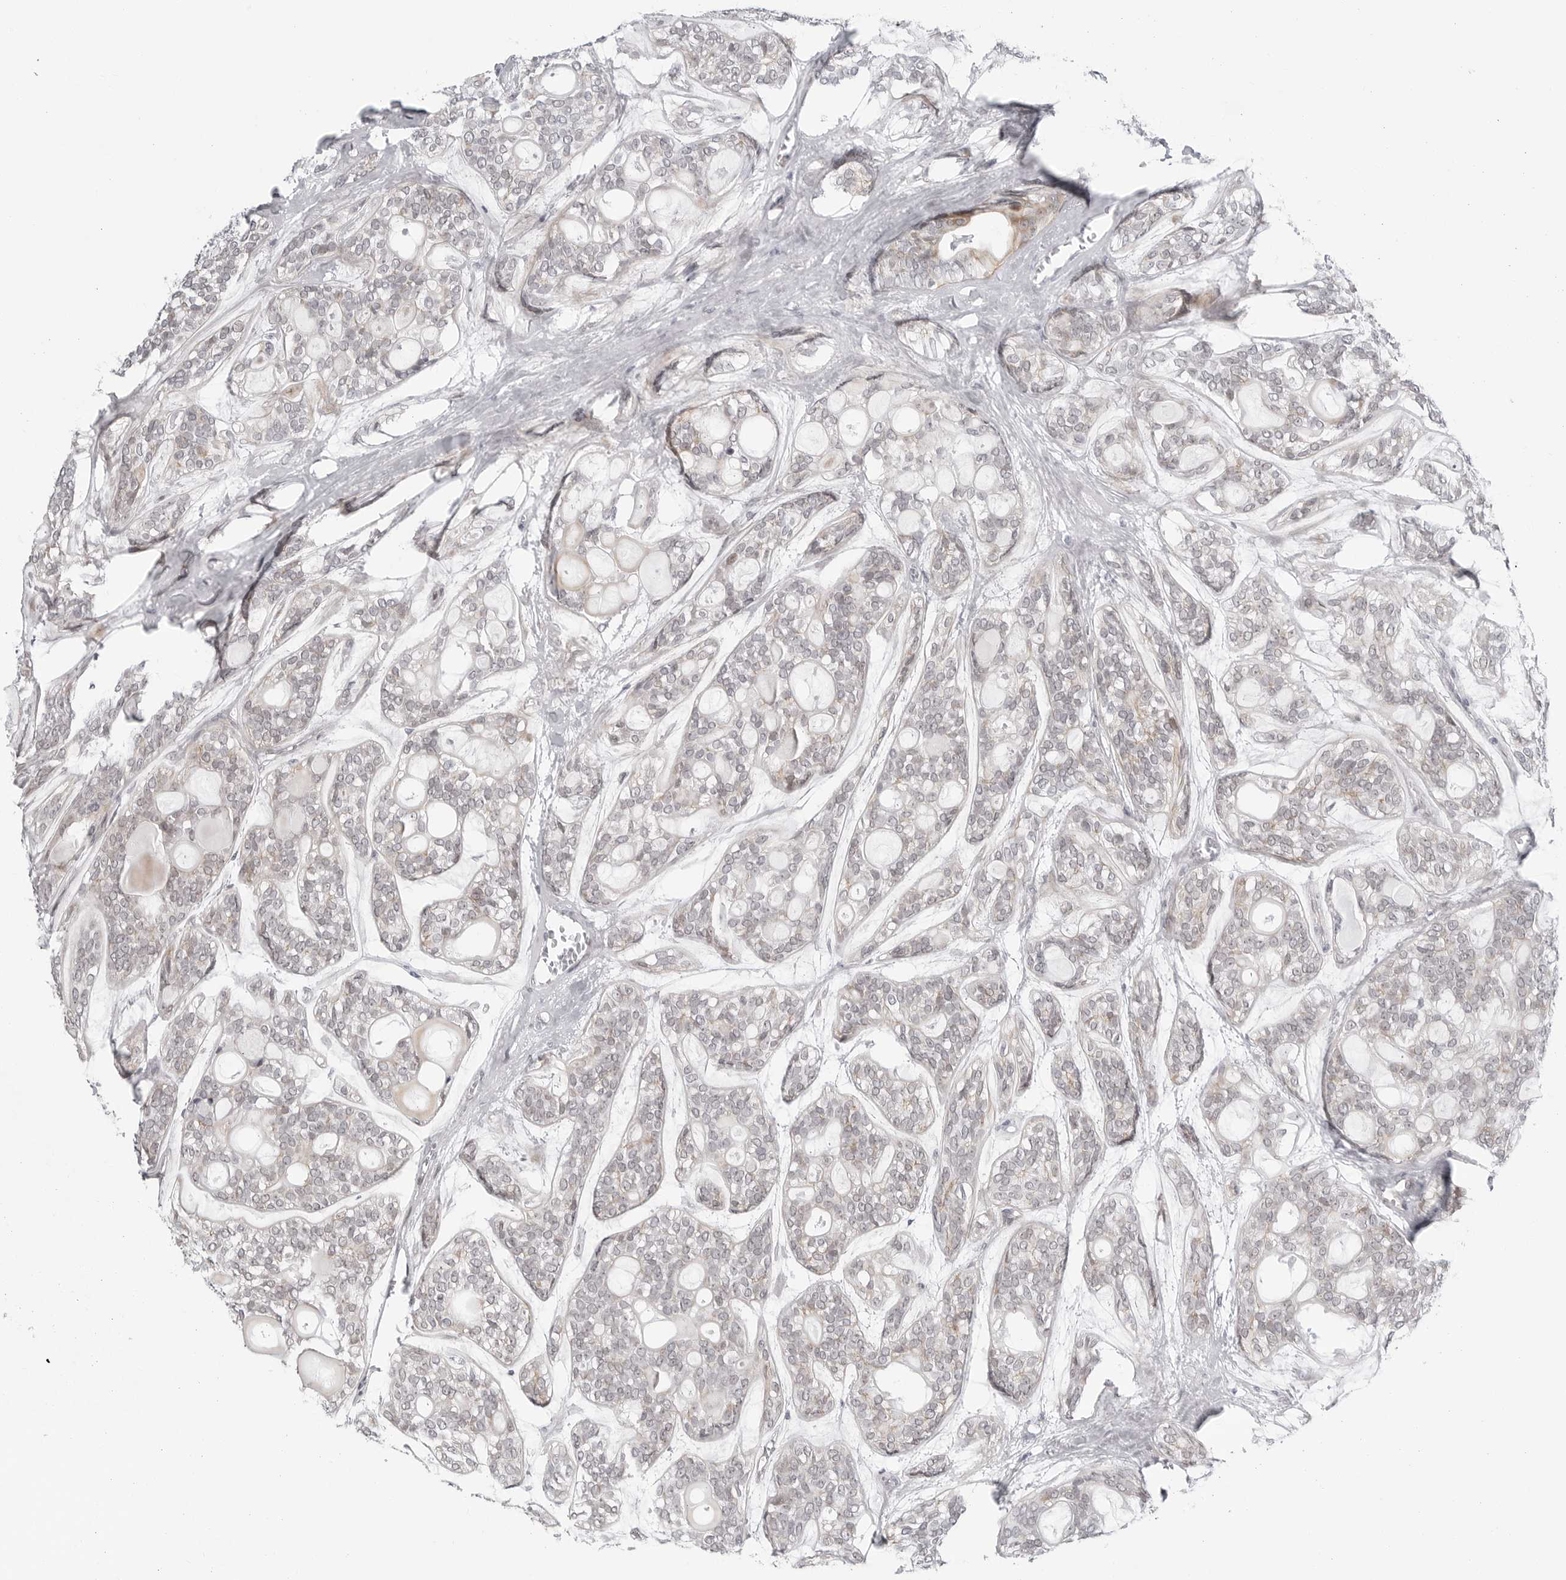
{"staining": {"intensity": "weak", "quantity": "<25%", "location": "nuclear"}, "tissue": "head and neck cancer", "cell_type": "Tumor cells", "image_type": "cancer", "snomed": [{"axis": "morphology", "description": "Adenocarcinoma, NOS"}, {"axis": "topography", "description": "Head-Neck"}], "caption": "Immunohistochemistry (IHC) of human head and neck cancer shows no positivity in tumor cells.", "gene": "FAM135B", "patient": {"sex": "male", "age": 66}}